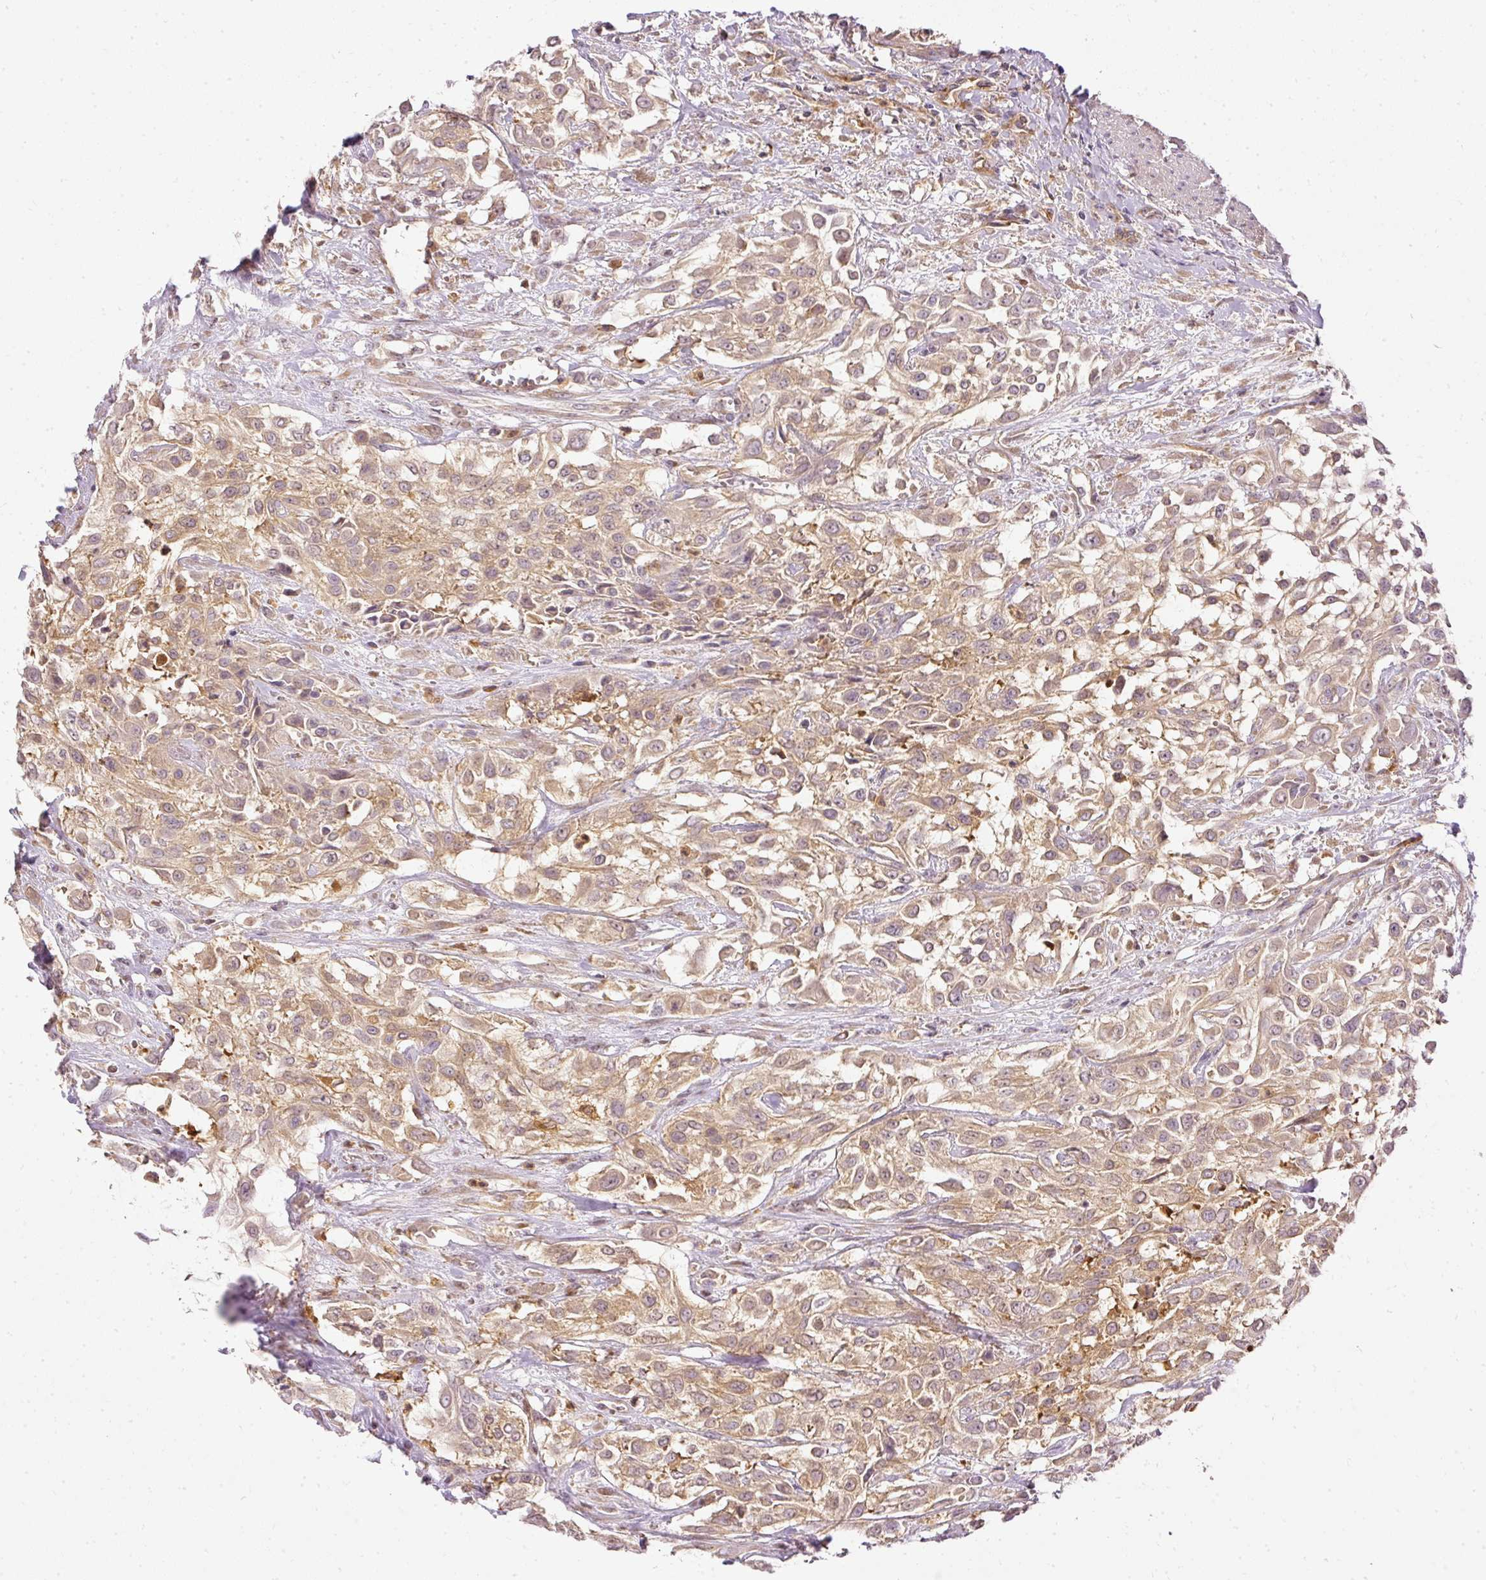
{"staining": {"intensity": "weak", "quantity": "25%-75%", "location": "cytoplasmic/membranous"}, "tissue": "urothelial cancer", "cell_type": "Tumor cells", "image_type": "cancer", "snomed": [{"axis": "morphology", "description": "Urothelial carcinoma, High grade"}, {"axis": "topography", "description": "Urinary bladder"}], "caption": "Protein positivity by immunohistochemistry shows weak cytoplasmic/membranous expression in about 25%-75% of tumor cells in urothelial carcinoma (high-grade).", "gene": "ARMH3", "patient": {"sex": "male", "age": 57}}